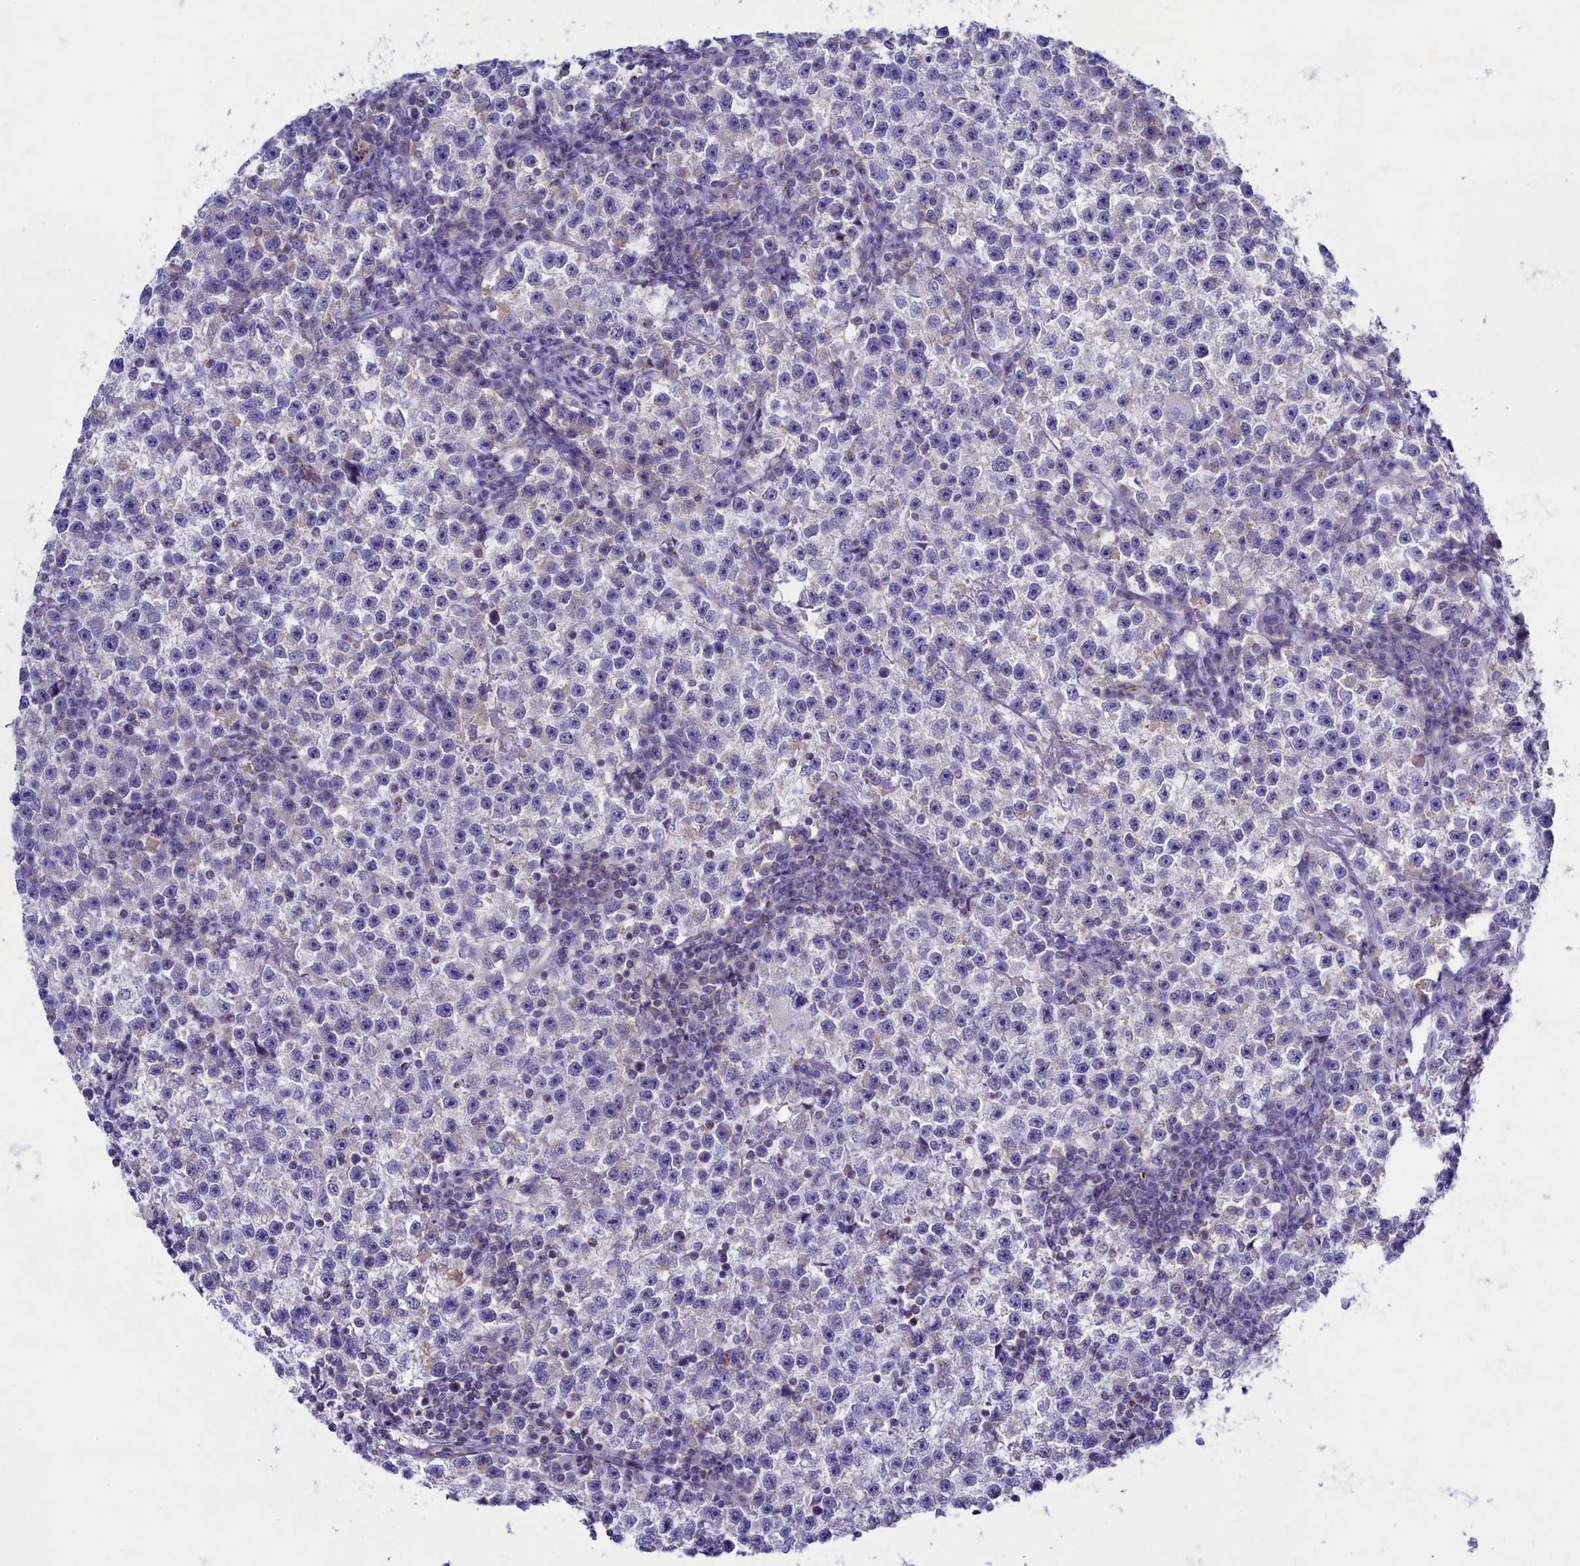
{"staining": {"intensity": "negative", "quantity": "none", "location": "none"}, "tissue": "testis cancer", "cell_type": "Tumor cells", "image_type": "cancer", "snomed": [{"axis": "morphology", "description": "Seminoma, NOS"}, {"axis": "topography", "description": "Testis"}], "caption": "There is no significant staining in tumor cells of testis cancer (seminoma).", "gene": "OCIAD2", "patient": {"sex": "male", "age": 22}}